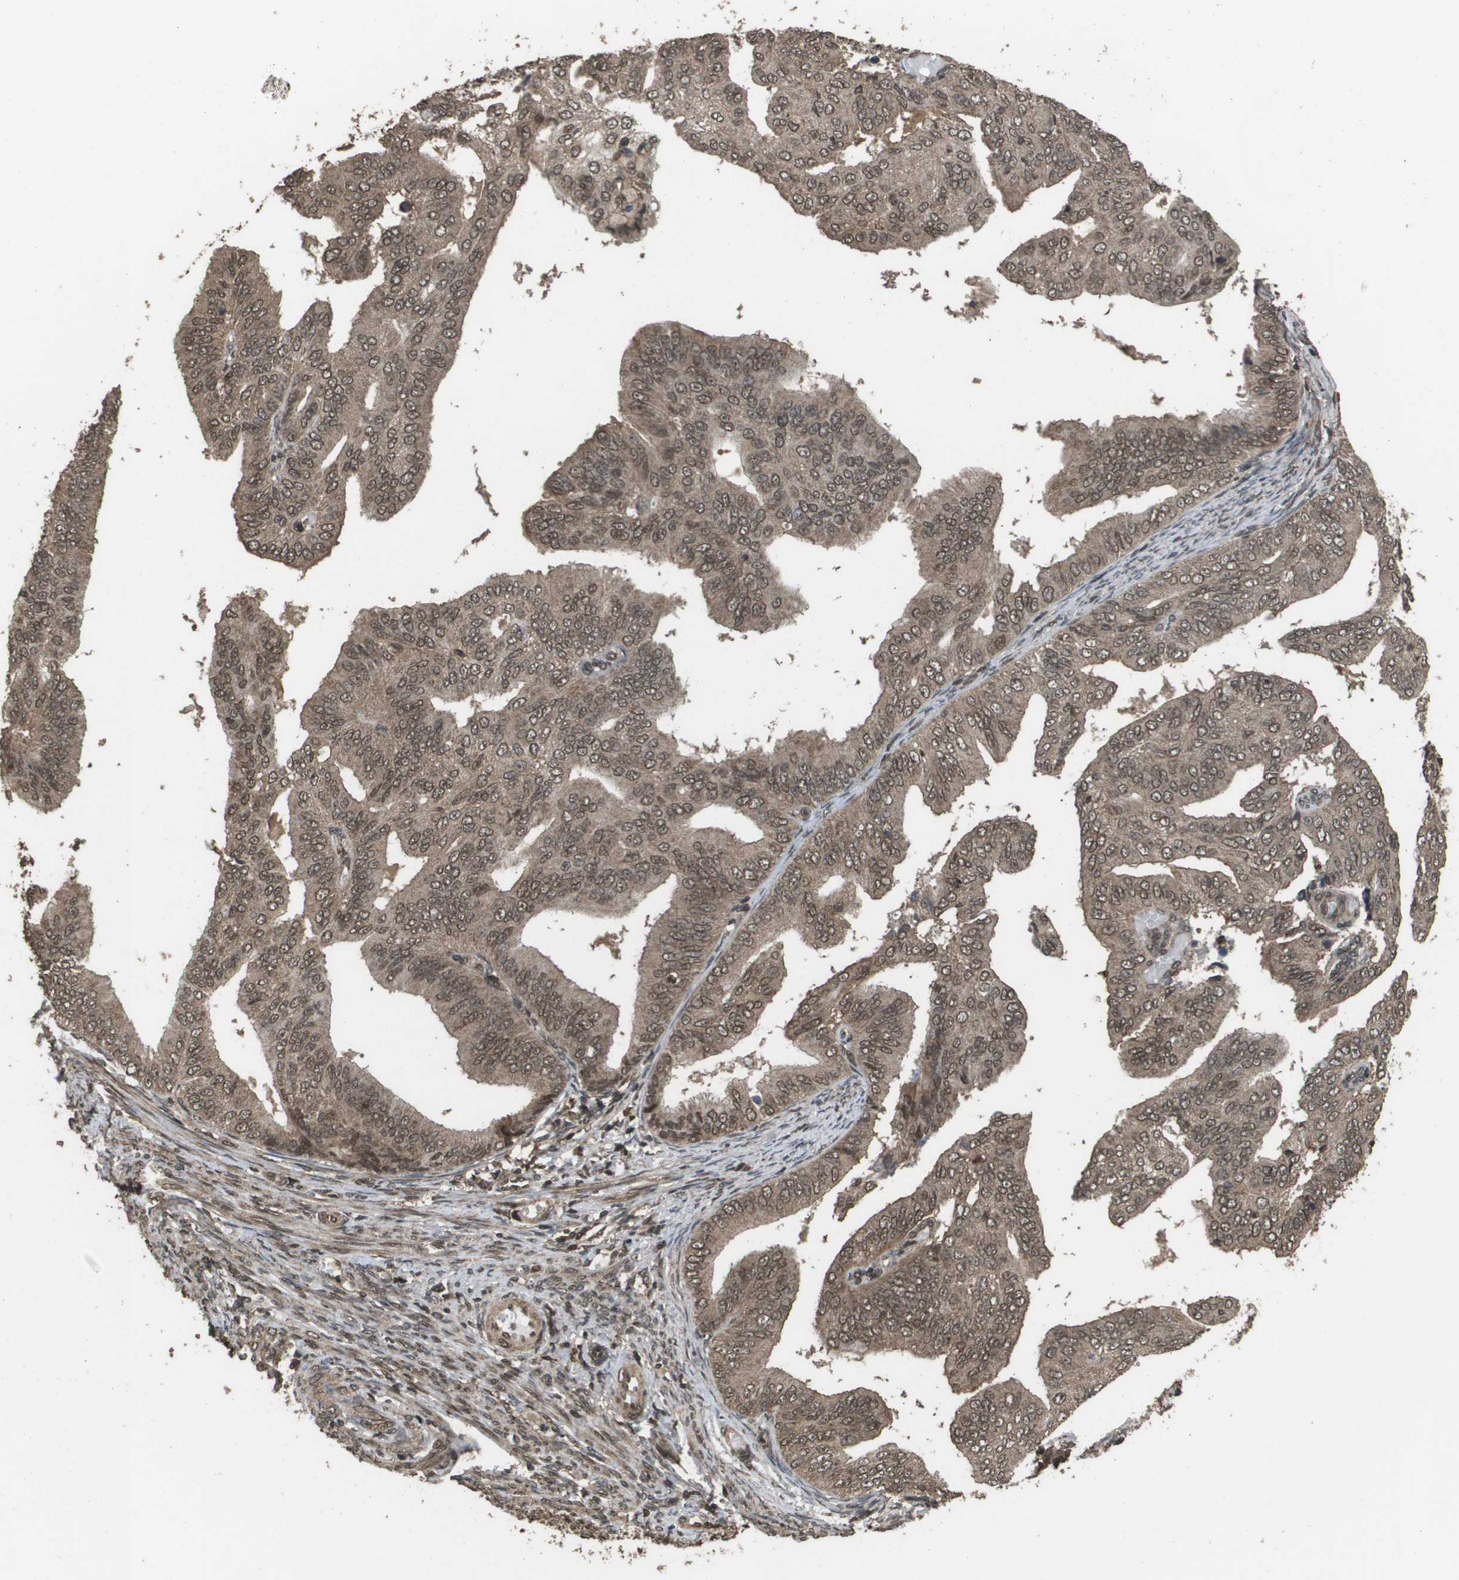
{"staining": {"intensity": "moderate", "quantity": ">75%", "location": "cytoplasmic/membranous,nuclear"}, "tissue": "endometrial cancer", "cell_type": "Tumor cells", "image_type": "cancer", "snomed": [{"axis": "morphology", "description": "Adenocarcinoma, NOS"}, {"axis": "topography", "description": "Endometrium"}], "caption": "This is an image of IHC staining of endometrial cancer (adenocarcinoma), which shows moderate positivity in the cytoplasmic/membranous and nuclear of tumor cells.", "gene": "AXIN2", "patient": {"sex": "female", "age": 58}}